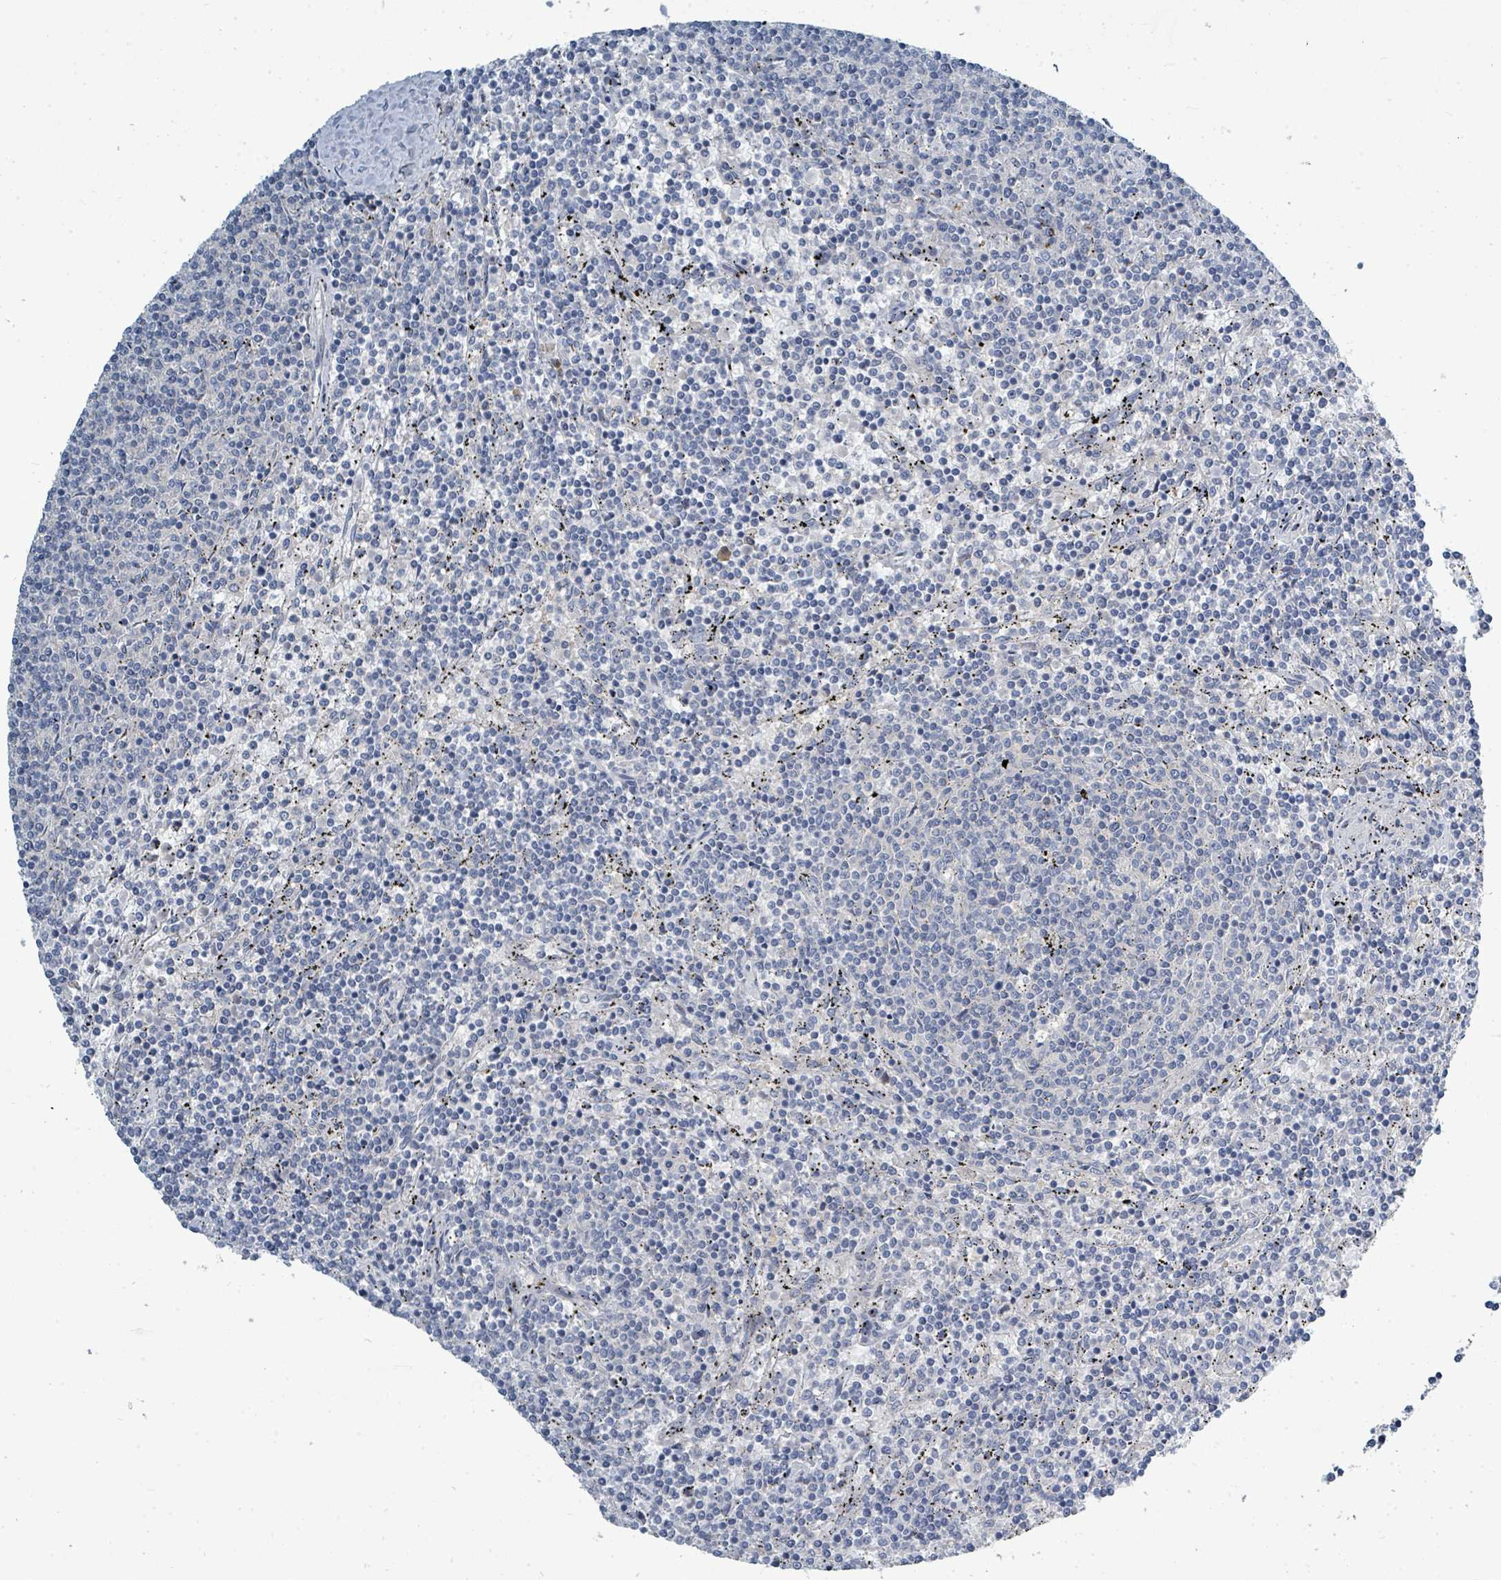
{"staining": {"intensity": "negative", "quantity": "none", "location": "none"}, "tissue": "lymphoma", "cell_type": "Tumor cells", "image_type": "cancer", "snomed": [{"axis": "morphology", "description": "Malignant lymphoma, non-Hodgkin's type, Low grade"}, {"axis": "topography", "description": "Spleen"}], "caption": "This histopathology image is of lymphoma stained with immunohistochemistry (IHC) to label a protein in brown with the nuclei are counter-stained blue. There is no staining in tumor cells.", "gene": "SLC25A23", "patient": {"sex": "female", "age": 50}}